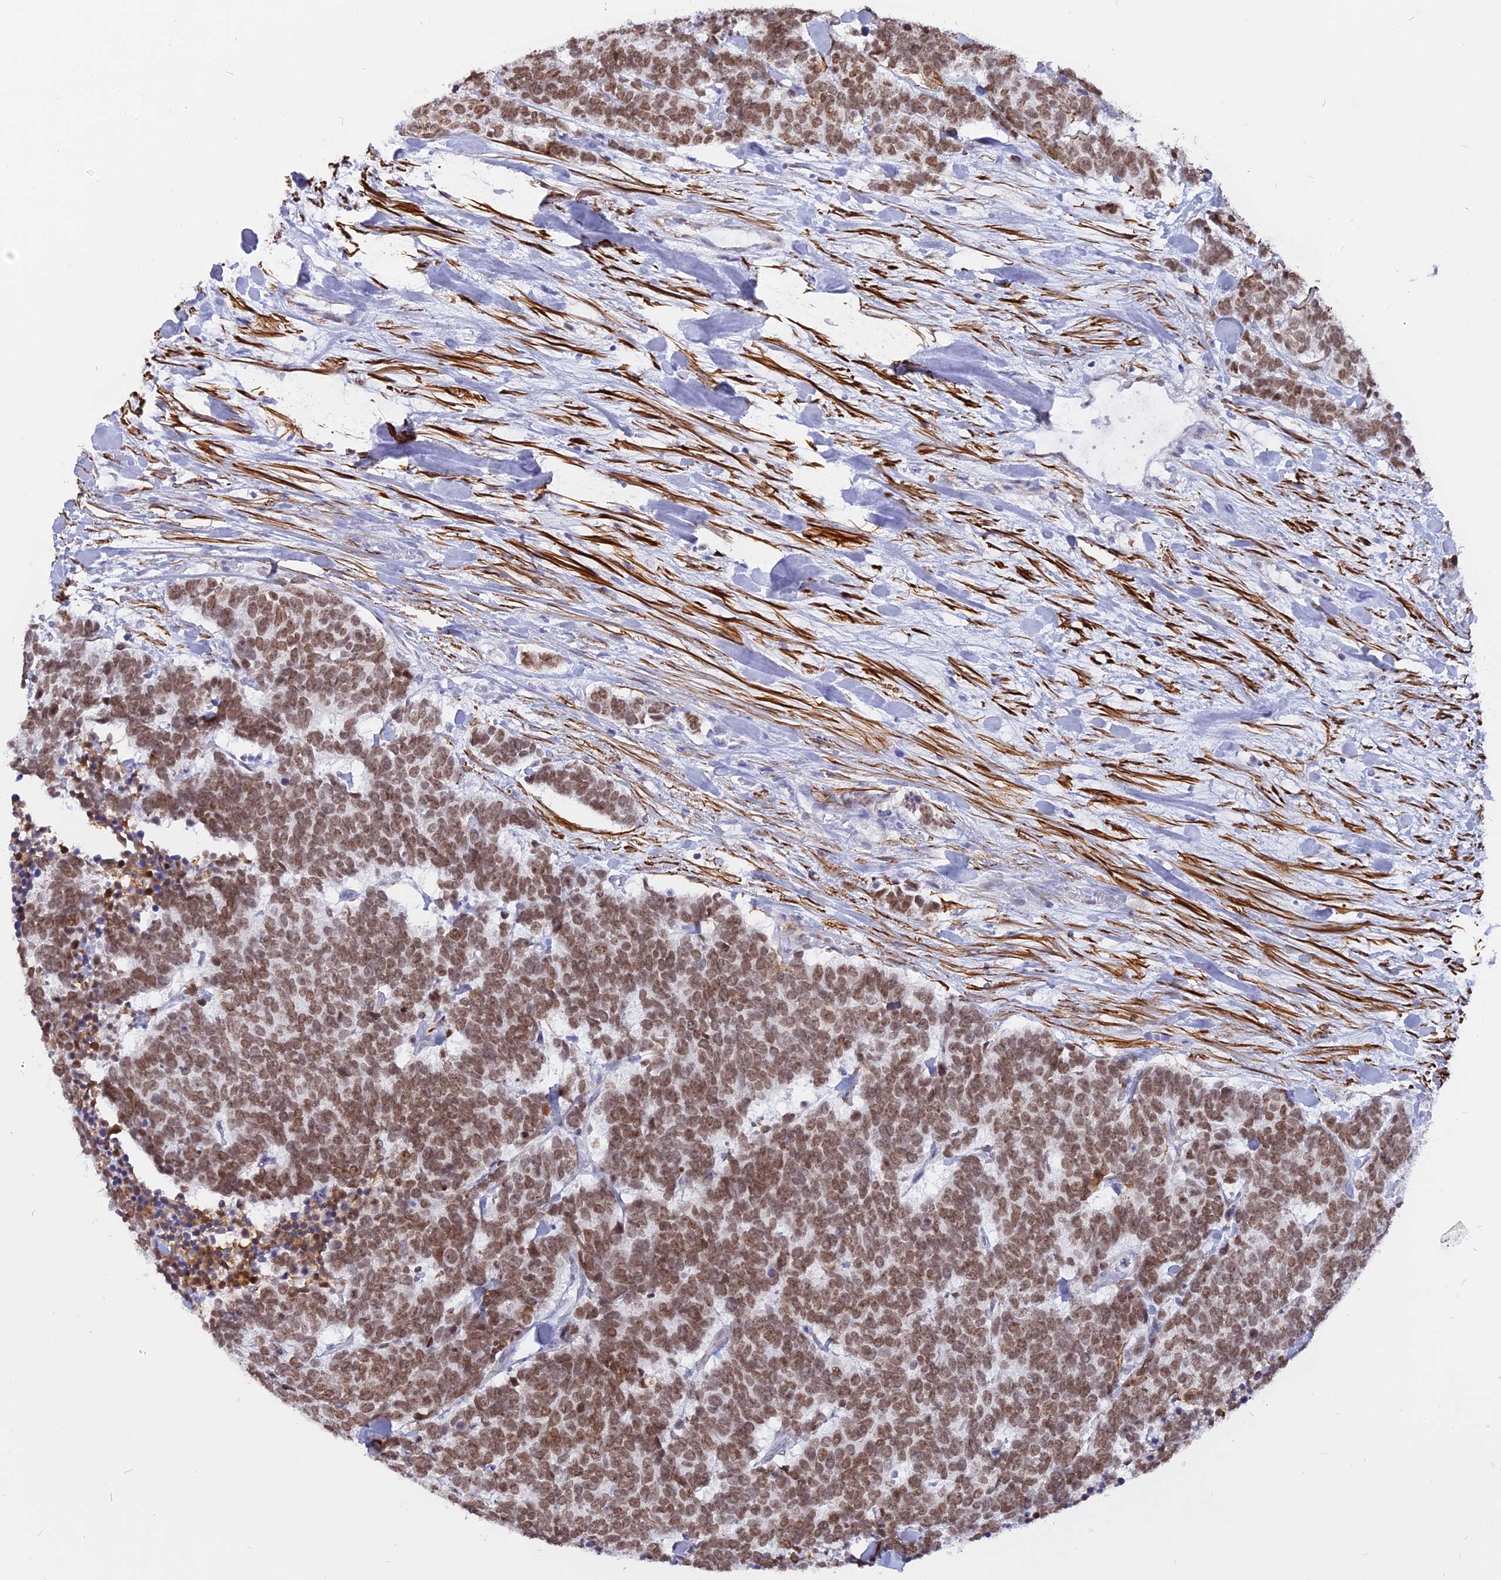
{"staining": {"intensity": "moderate", "quantity": ">75%", "location": "nuclear"}, "tissue": "carcinoid", "cell_type": "Tumor cells", "image_type": "cancer", "snomed": [{"axis": "morphology", "description": "Carcinoma, NOS"}, {"axis": "morphology", "description": "Carcinoid, malignant, NOS"}, {"axis": "topography", "description": "Urinary bladder"}], "caption": "Protein expression by IHC demonstrates moderate nuclear expression in about >75% of tumor cells in carcinoma. The protein is shown in brown color, while the nuclei are stained blue.", "gene": "CENPV", "patient": {"sex": "male", "age": 57}}